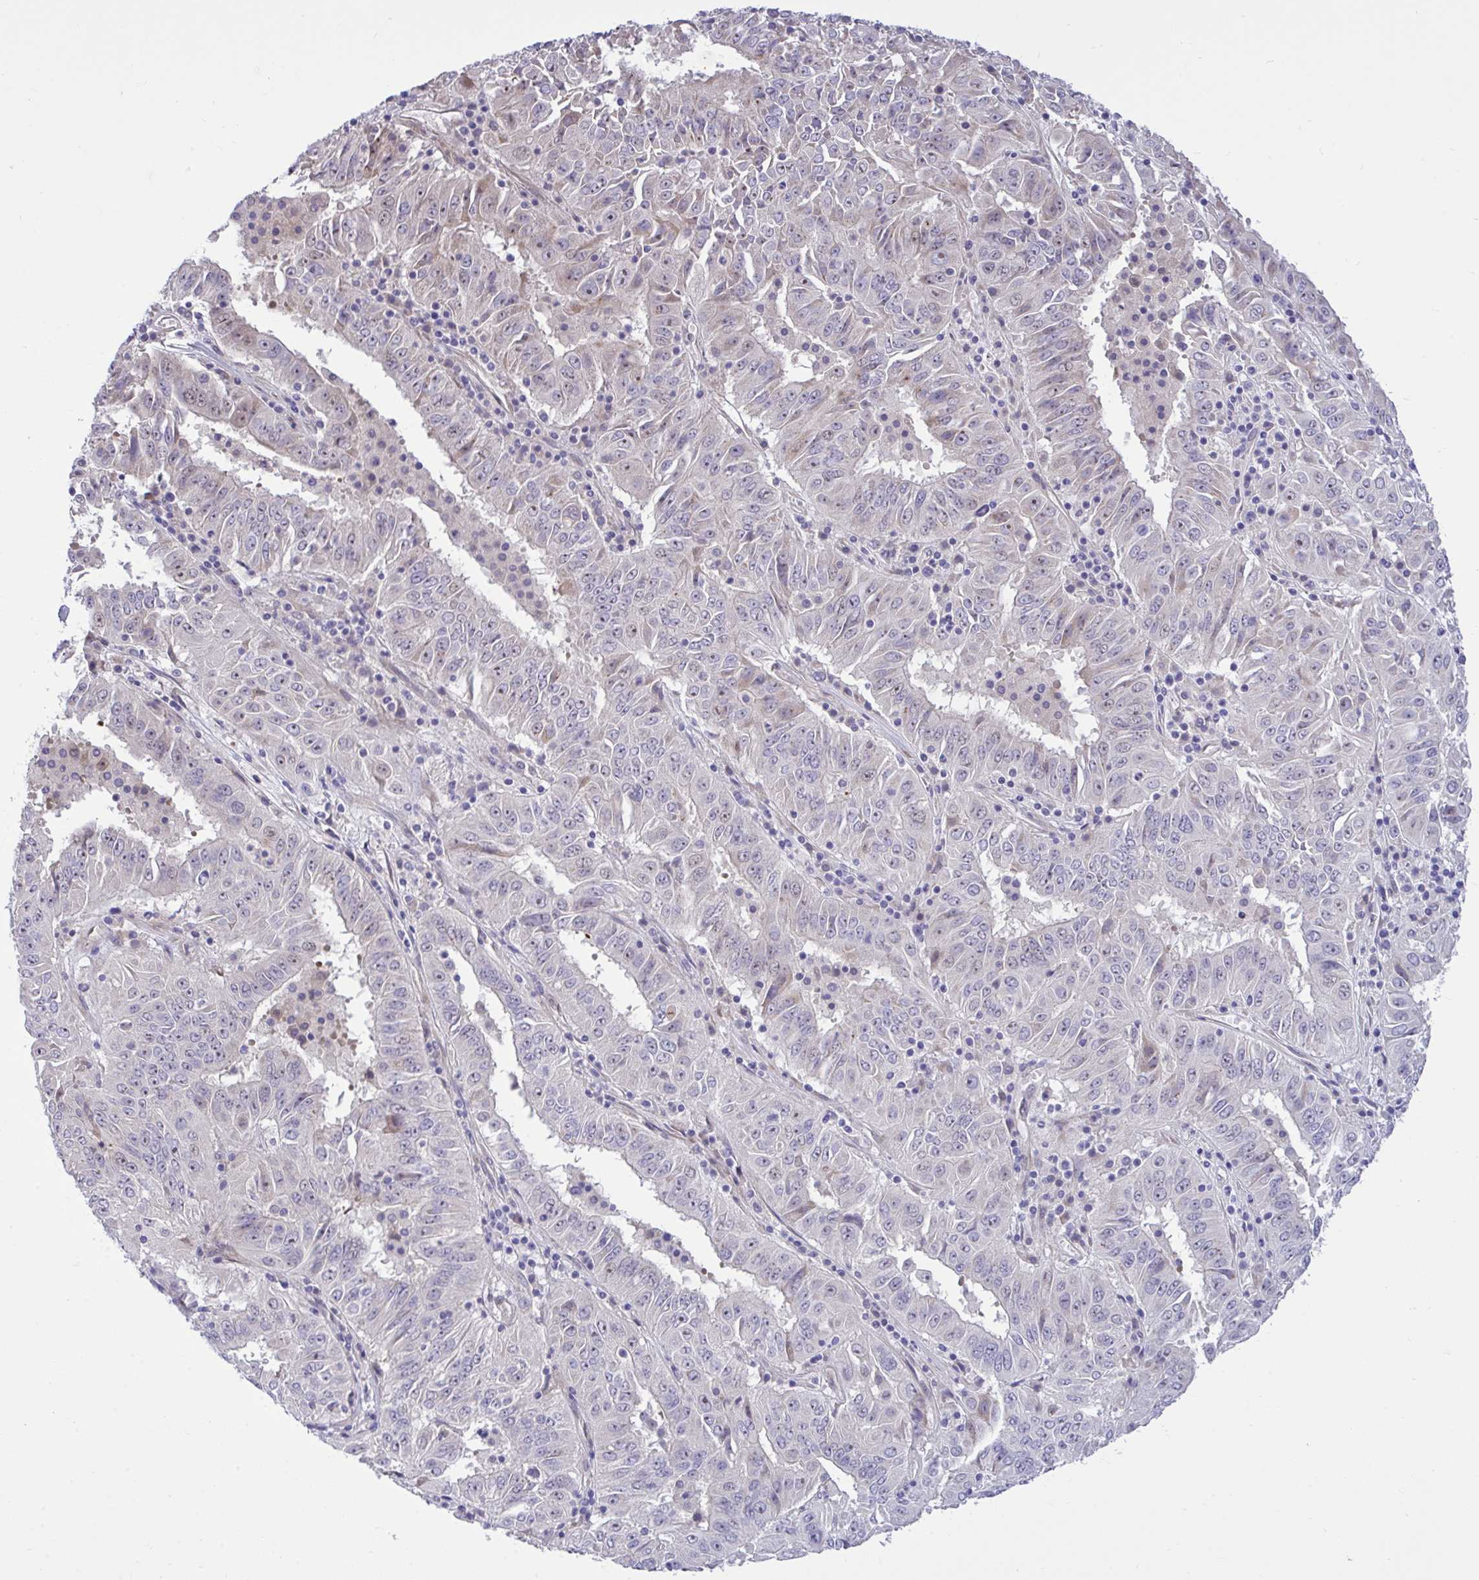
{"staining": {"intensity": "weak", "quantity": "<25%", "location": "cytoplasmic/membranous,nuclear"}, "tissue": "pancreatic cancer", "cell_type": "Tumor cells", "image_type": "cancer", "snomed": [{"axis": "morphology", "description": "Adenocarcinoma, NOS"}, {"axis": "topography", "description": "Pancreas"}], "caption": "The histopathology image shows no staining of tumor cells in adenocarcinoma (pancreatic).", "gene": "HMBOX1", "patient": {"sex": "male", "age": 63}}